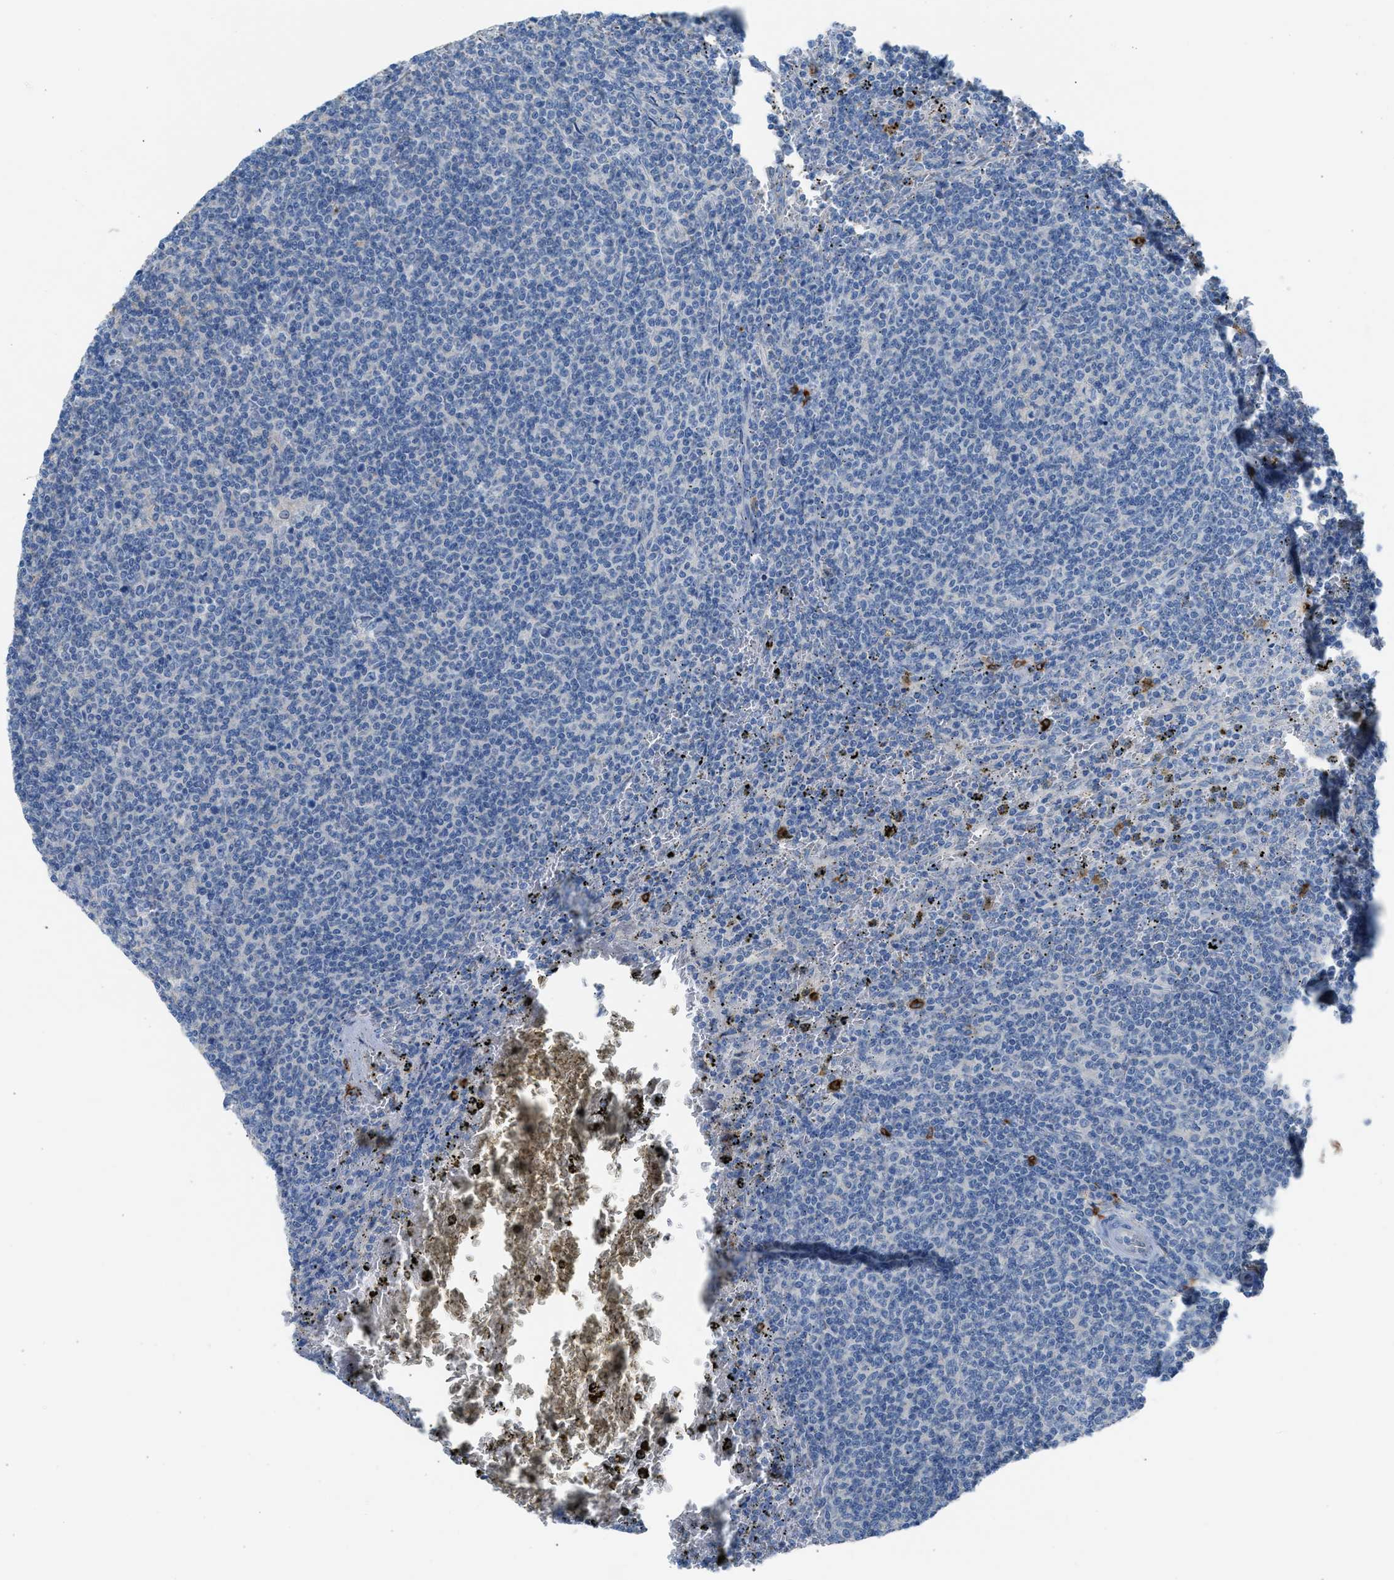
{"staining": {"intensity": "negative", "quantity": "none", "location": "none"}, "tissue": "lymphoma", "cell_type": "Tumor cells", "image_type": "cancer", "snomed": [{"axis": "morphology", "description": "Malignant lymphoma, non-Hodgkin's type, Low grade"}, {"axis": "topography", "description": "Spleen"}], "caption": "Immunohistochemical staining of human malignant lymphoma, non-Hodgkin's type (low-grade) demonstrates no significant positivity in tumor cells.", "gene": "CLEC10A", "patient": {"sex": "female", "age": 50}}